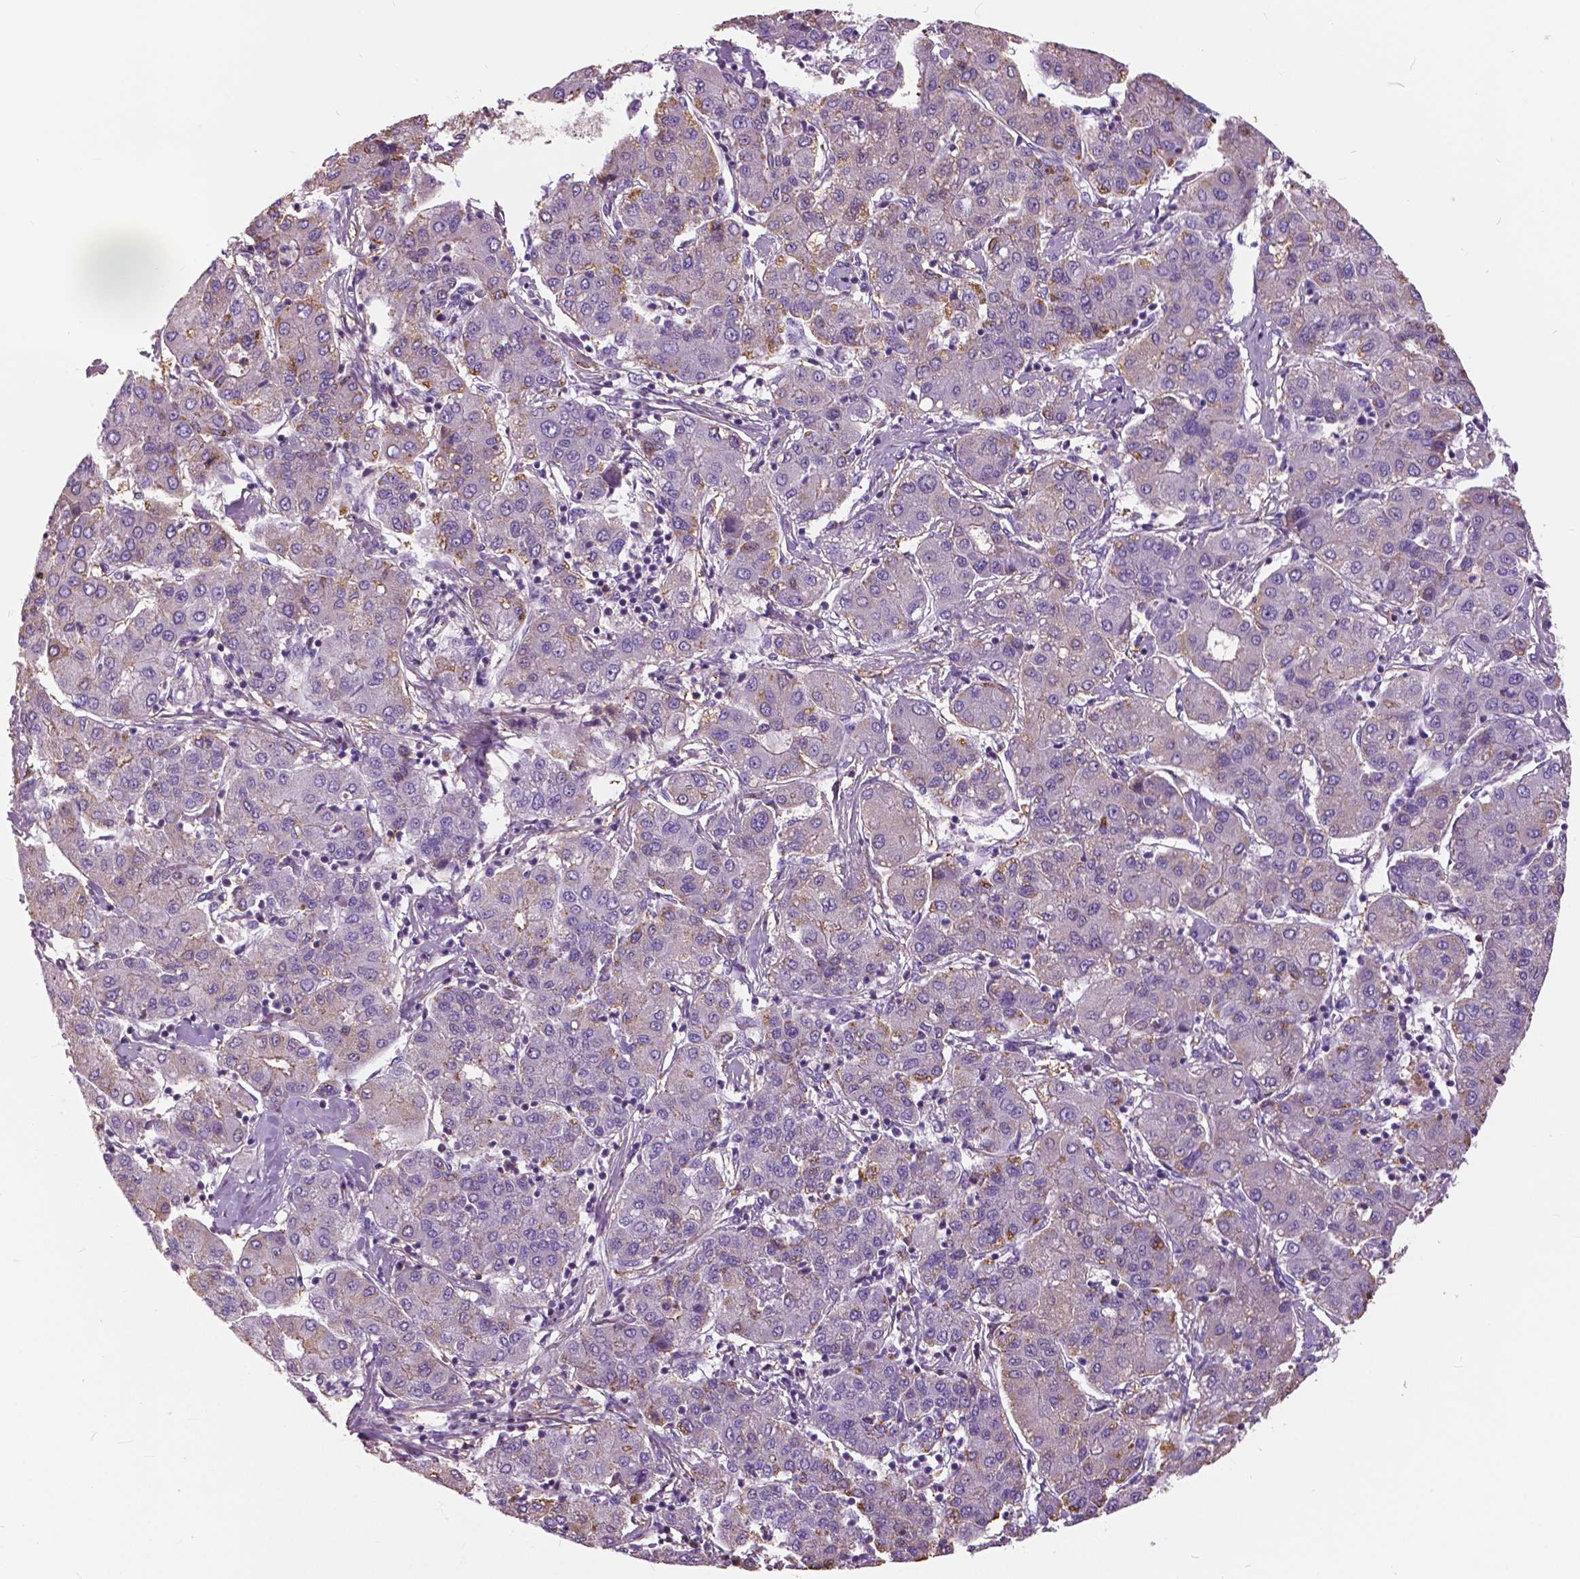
{"staining": {"intensity": "moderate", "quantity": "<25%", "location": "cytoplasmic/membranous"}, "tissue": "liver cancer", "cell_type": "Tumor cells", "image_type": "cancer", "snomed": [{"axis": "morphology", "description": "Carcinoma, Hepatocellular, NOS"}, {"axis": "topography", "description": "Liver"}], "caption": "Liver hepatocellular carcinoma tissue shows moderate cytoplasmic/membranous staining in about <25% of tumor cells, visualized by immunohistochemistry.", "gene": "ANXA13", "patient": {"sex": "male", "age": 65}}